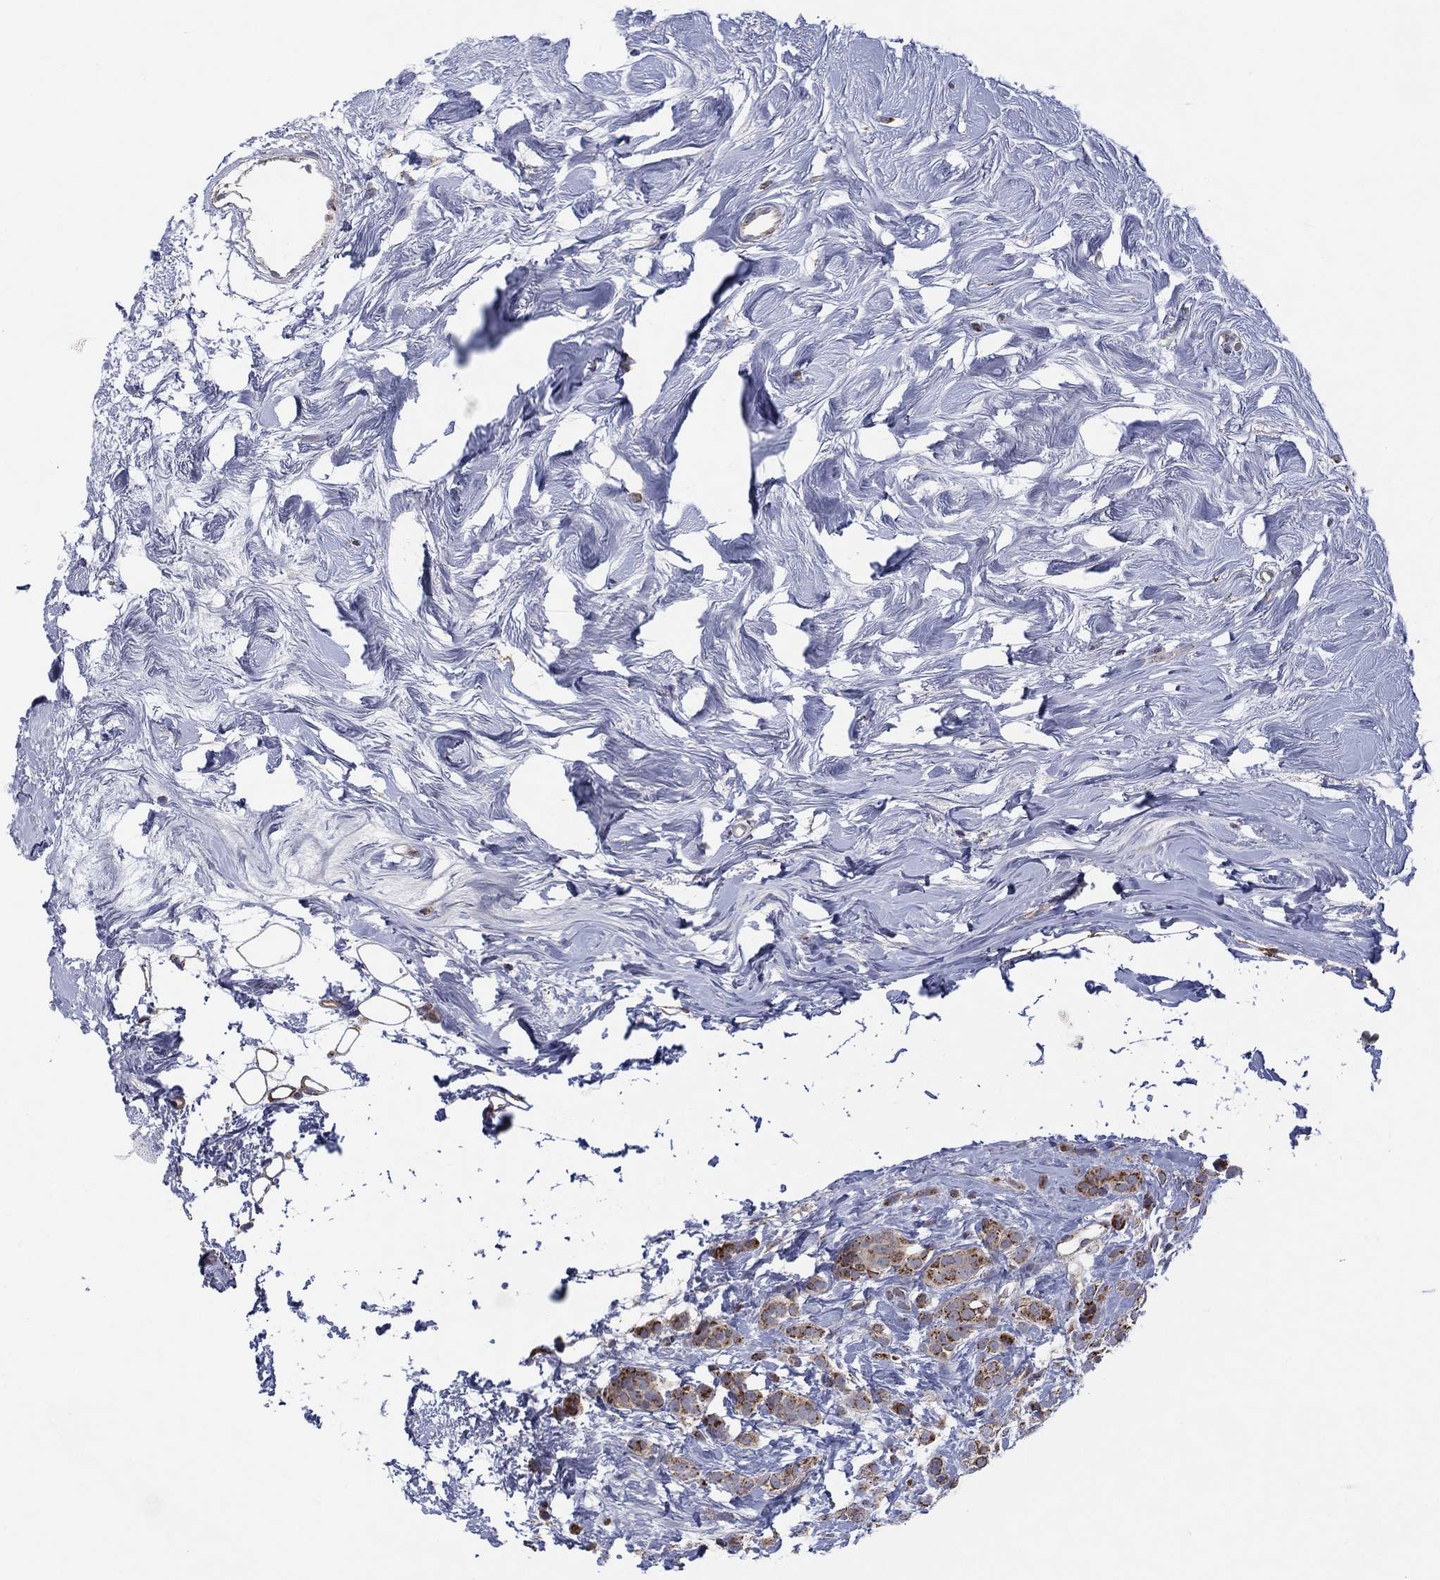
{"staining": {"intensity": "strong", "quantity": "<25%", "location": "cytoplasmic/membranous"}, "tissue": "breast cancer", "cell_type": "Tumor cells", "image_type": "cancer", "snomed": [{"axis": "morphology", "description": "Lobular carcinoma"}, {"axis": "topography", "description": "Breast"}], "caption": "Lobular carcinoma (breast) stained with a brown dye displays strong cytoplasmic/membranous positive expression in approximately <25% of tumor cells.", "gene": "PPP2R5A", "patient": {"sex": "female", "age": 49}}